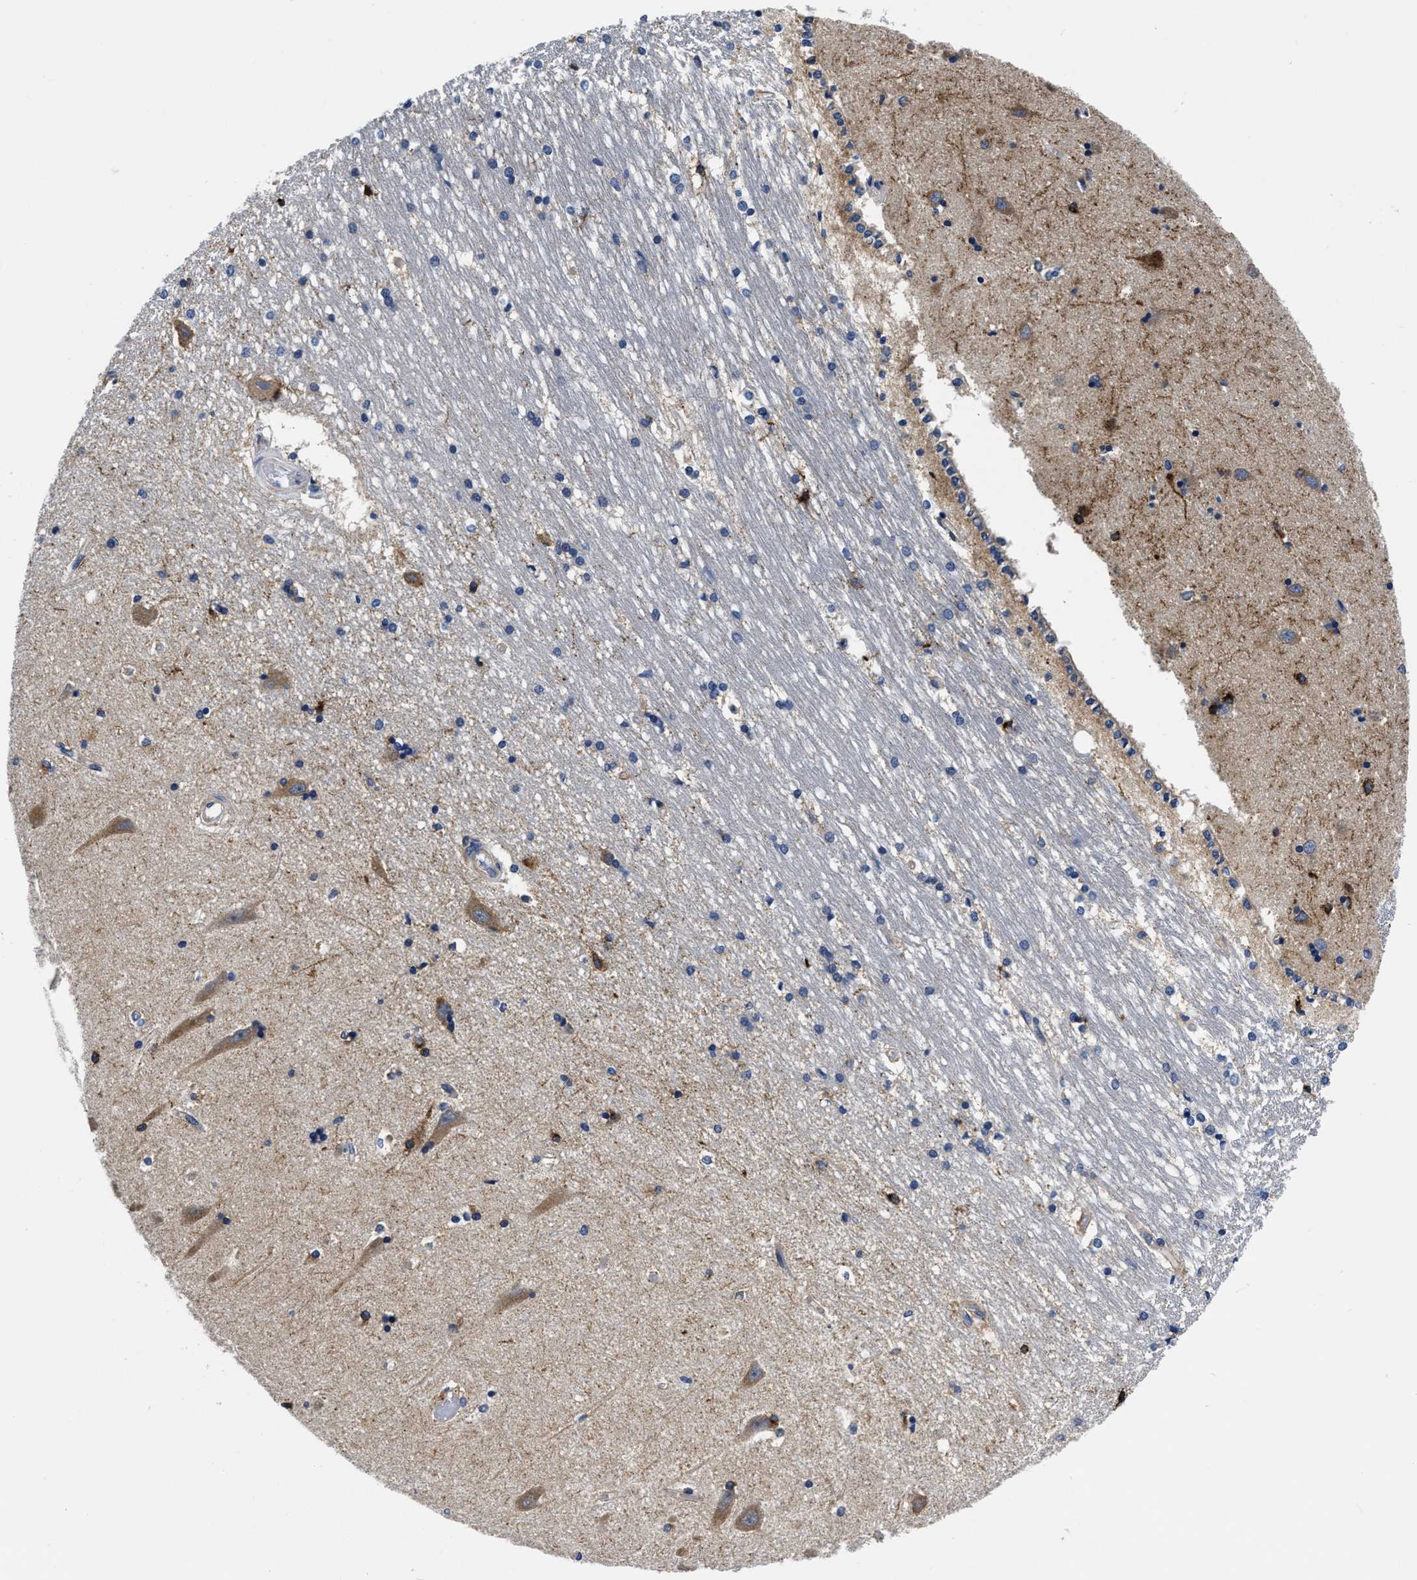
{"staining": {"intensity": "moderate", "quantity": "<25%", "location": "cytoplasmic/membranous"}, "tissue": "hippocampus", "cell_type": "Glial cells", "image_type": "normal", "snomed": [{"axis": "morphology", "description": "Normal tissue, NOS"}, {"axis": "topography", "description": "Hippocampus"}], "caption": "Hippocampus stained with DAB immunohistochemistry (IHC) shows low levels of moderate cytoplasmic/membranous staining in approximately <25% of glial cells.", "gene": "SLC35F1", "patient": {"sex": "male", "age": 45}}